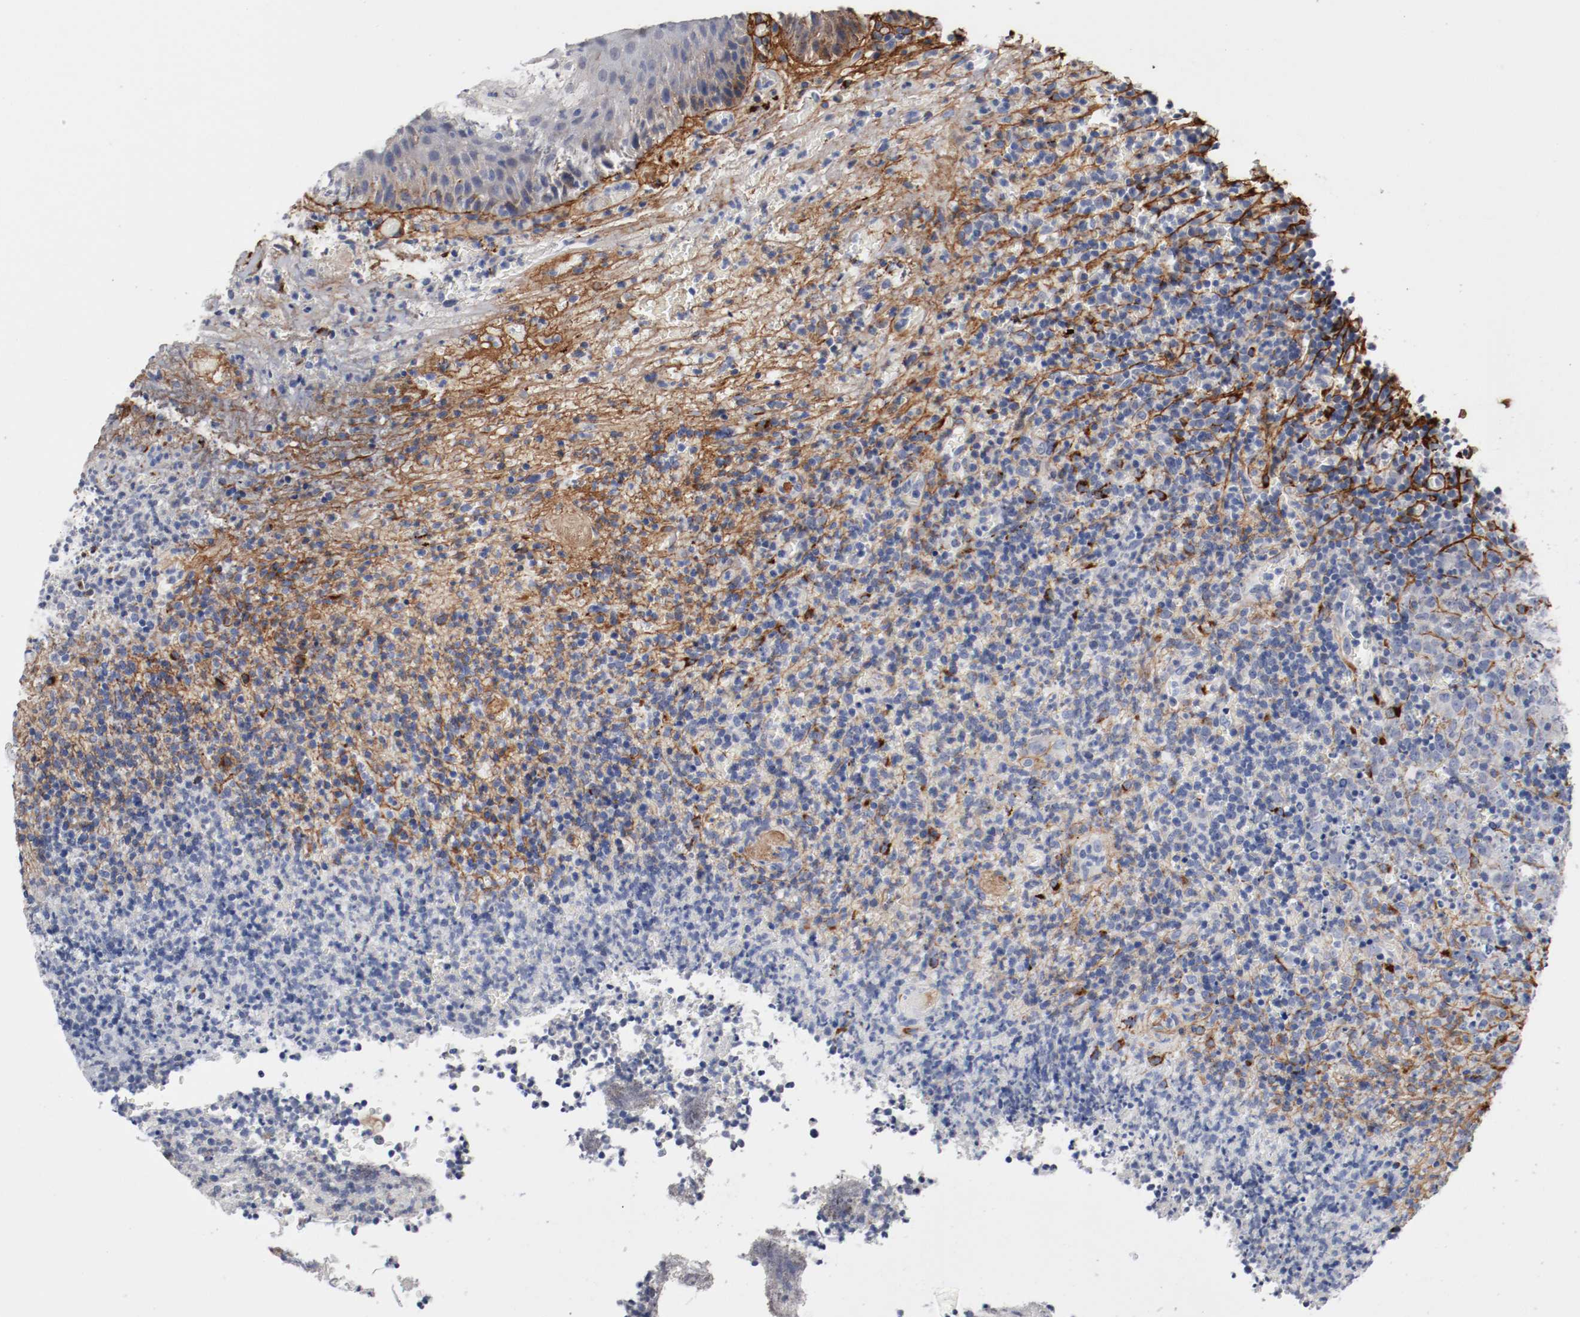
{"staining": {"intensity": "moderate", "quantity": "<25%", "location": "cytoplasmic/membranous"}, "tissue": "lymphoma", "cell_type": "Tumor cells", "image_type": "cancer", "snomed": [{"axis": "morphology", "description": "Malignant lymphoma, non-Hodgkin's type, High grade"}, {"axis": "topography", "description": "Tonsil"}], "caption": "The photomicrograph shows immunohistochemical staining of malignant lymphoma, non-Hodgkin's type (high-grade). There is moderate cytoplasmic/membranous positivity is seen in about <25% of tumor cells. The protein is stained brown, and the nuclei are stained in blue (DAB (3,3'-diaminobenzidine) IHC with brightfield microscopy, high magnification).", "gene": "TNC", "patient": {"sex": "female", "age": 36}}